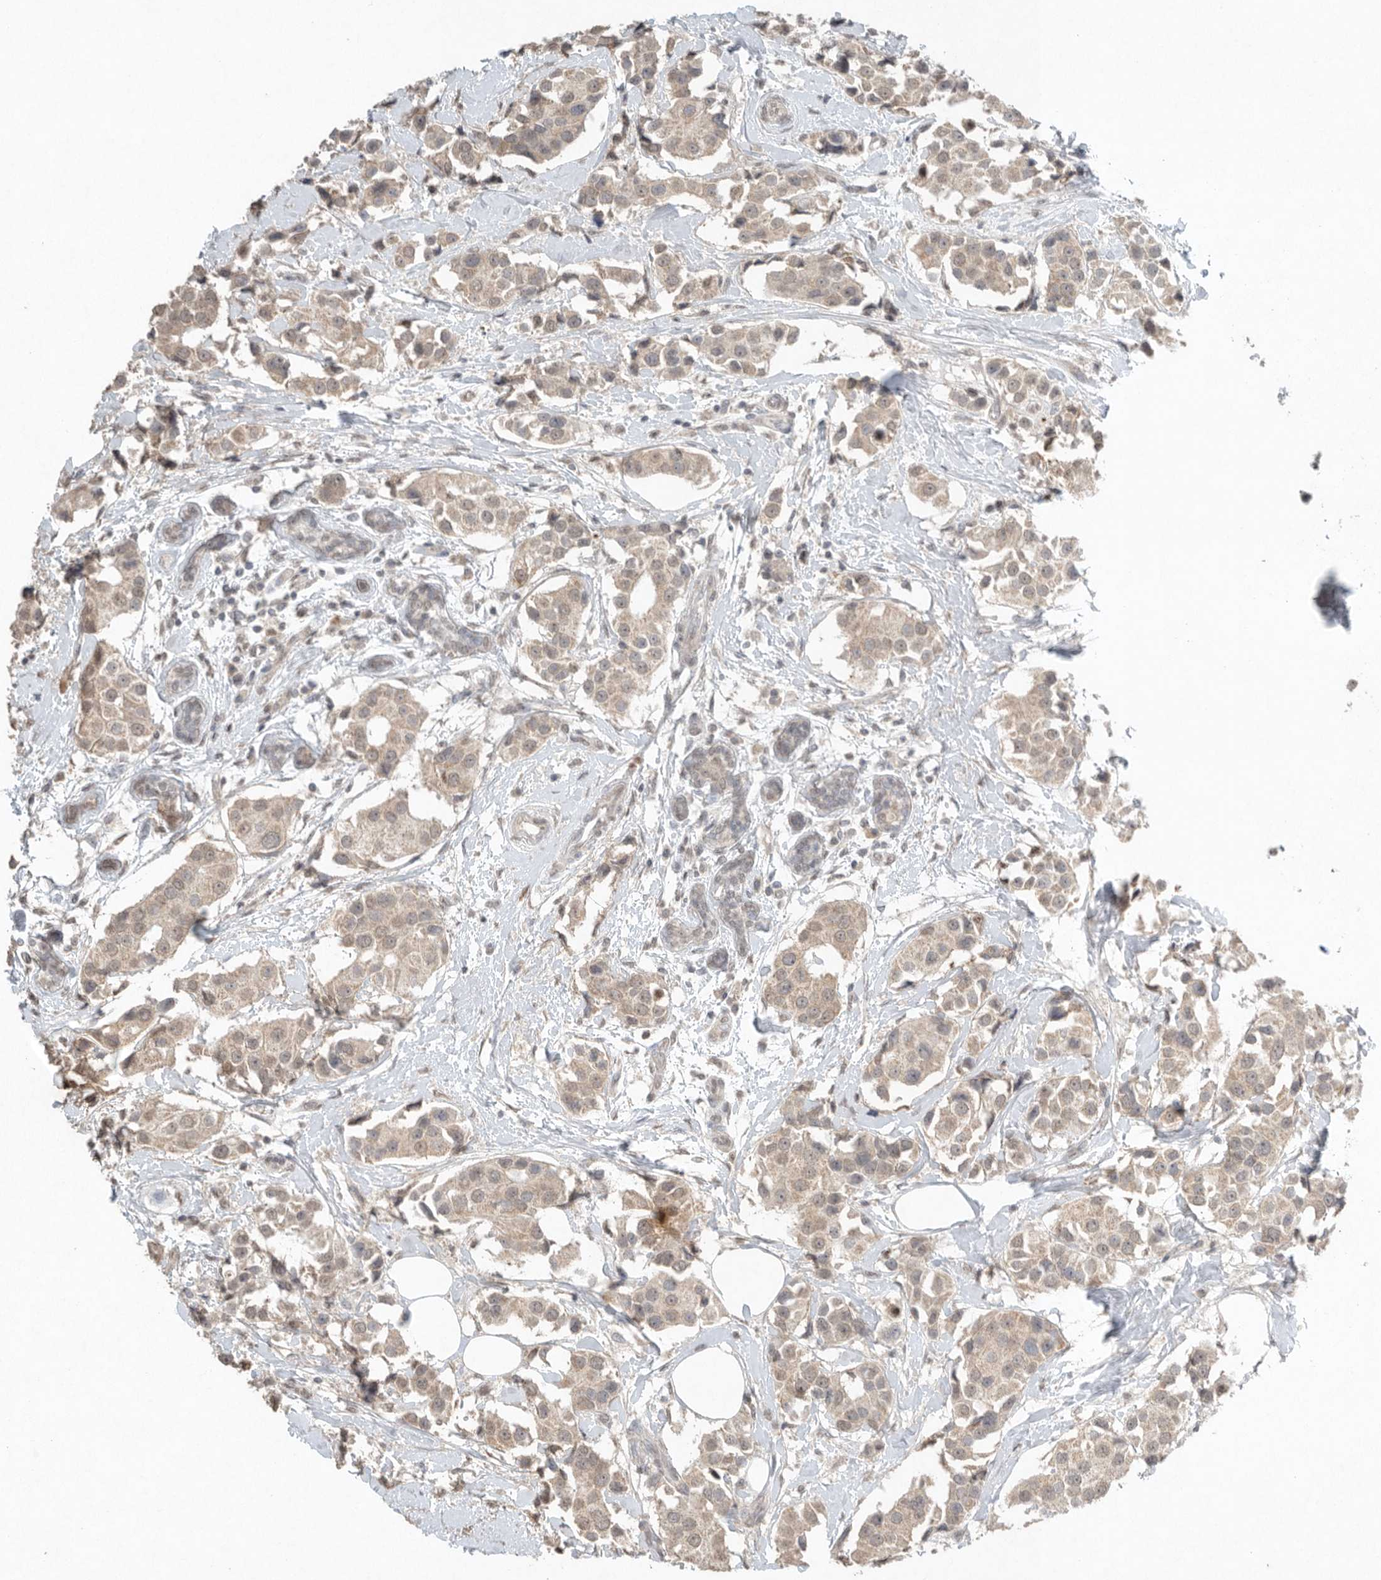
{"staining": {"intensity": "weak", "quantity": ">75%", "location": "cytoplasmic/membranous"}, "tissue": "breast cancer", "cell_type": "Tumor cells", "image_type": "cancer", "snomed": [{"axis": "morphology", "description": "Normal tissue, NOS"}, {"axis": "morphology", "description": "Duct carcinoma"}, {"axis": "topography", "description": "Breast"}], "caption": "Tumor cells display weak cytoplasmic/membranous expression in approximately >75% of cells in breast cancer. (DAB = brown stain, brightfield microscopy at high magnification).", "gene": "KLK5", "patient": {"sex": "female", "age": 39}}